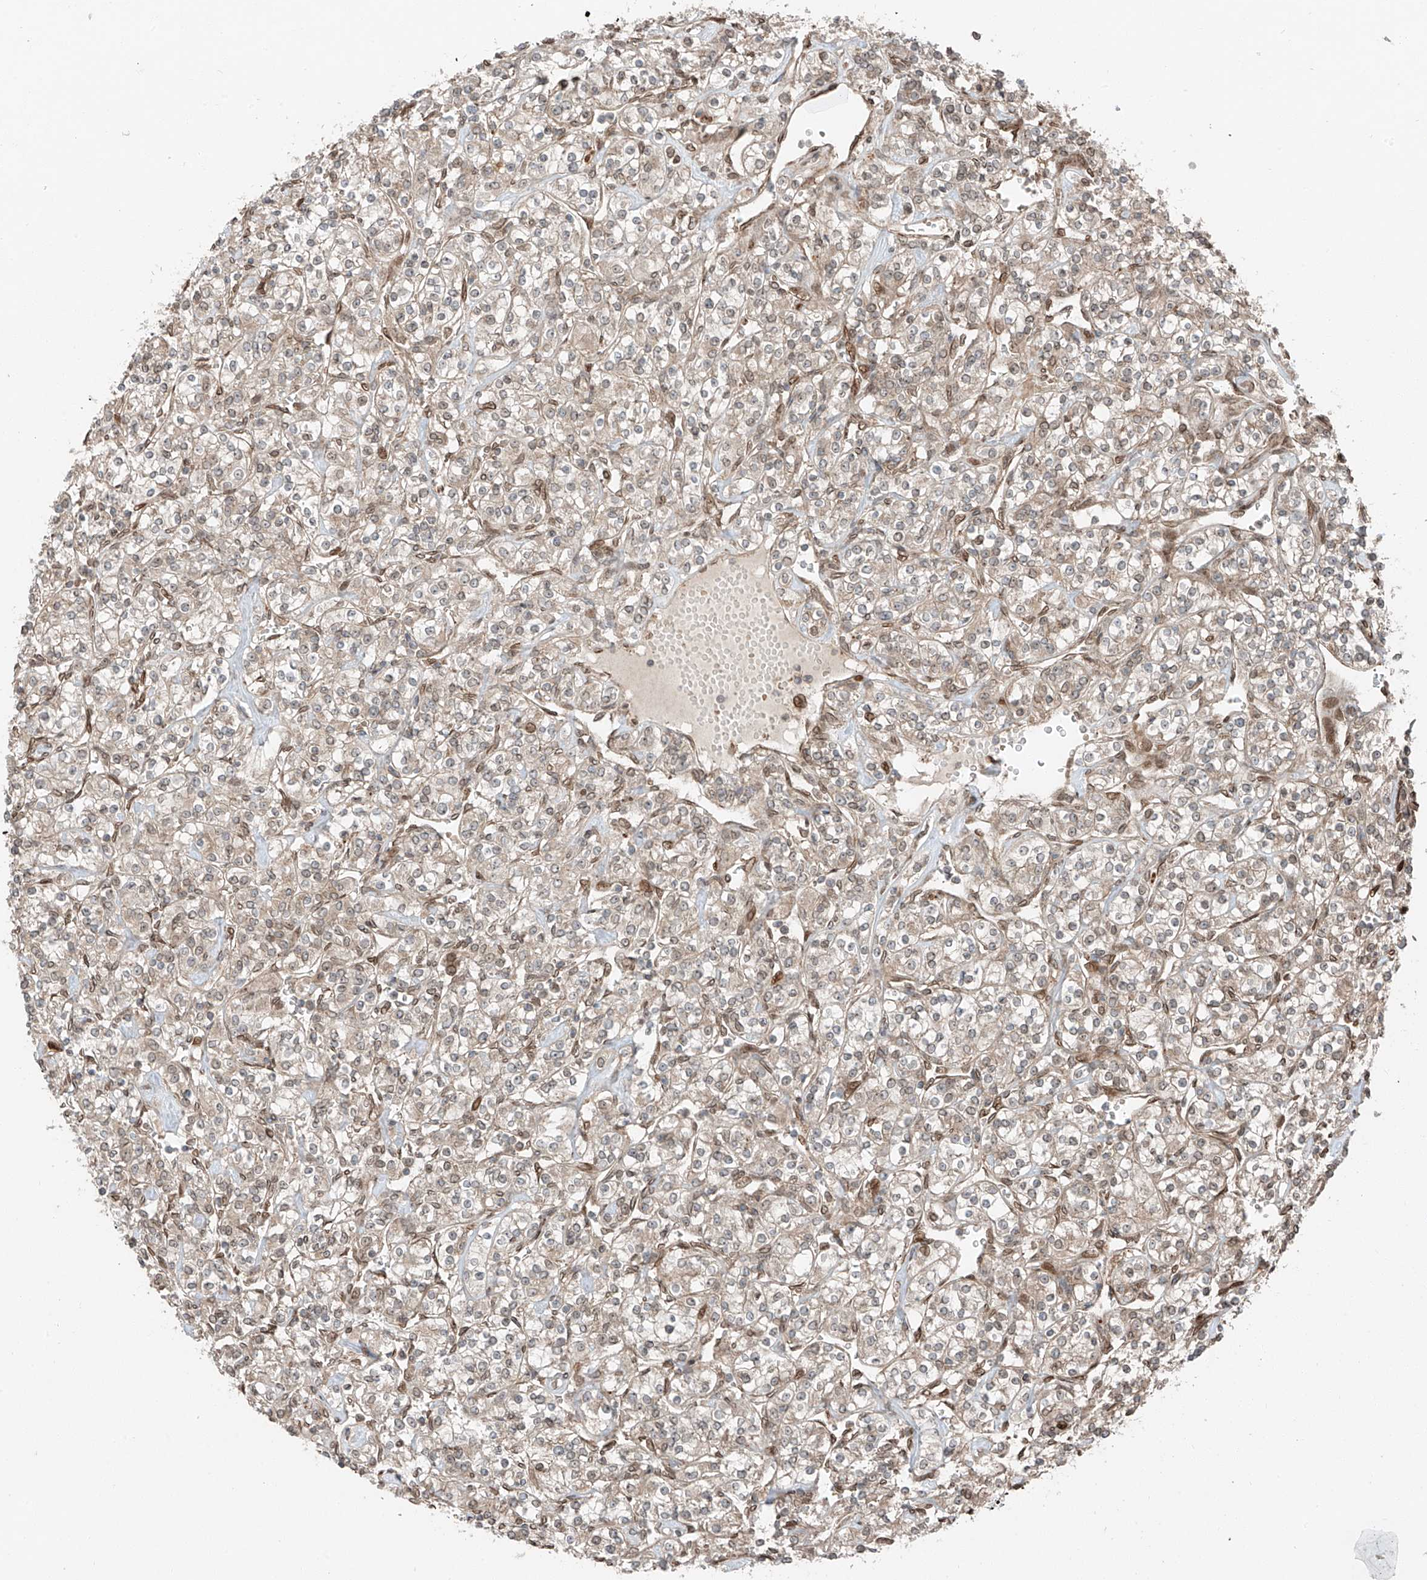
{"staining": {"intensity": "negative", "quantity": "none", "location": "none"}, "tissue": "renal cancer", "cell_type": "Tumor cells", "image_type": "cancer", "snomed": [{"axis": "morphology", "description": "Adenocarcinoma, NOS"}, {"axis": "topography", "description": "Kidney"}], "caption": "Immunohistochemistry image of human renal adenocarcinoma stained for a protein (brown), which exhibits no expression in tumor cells.", "gene": "CEP162", "patient": {"sex": "male", "age": 77}}